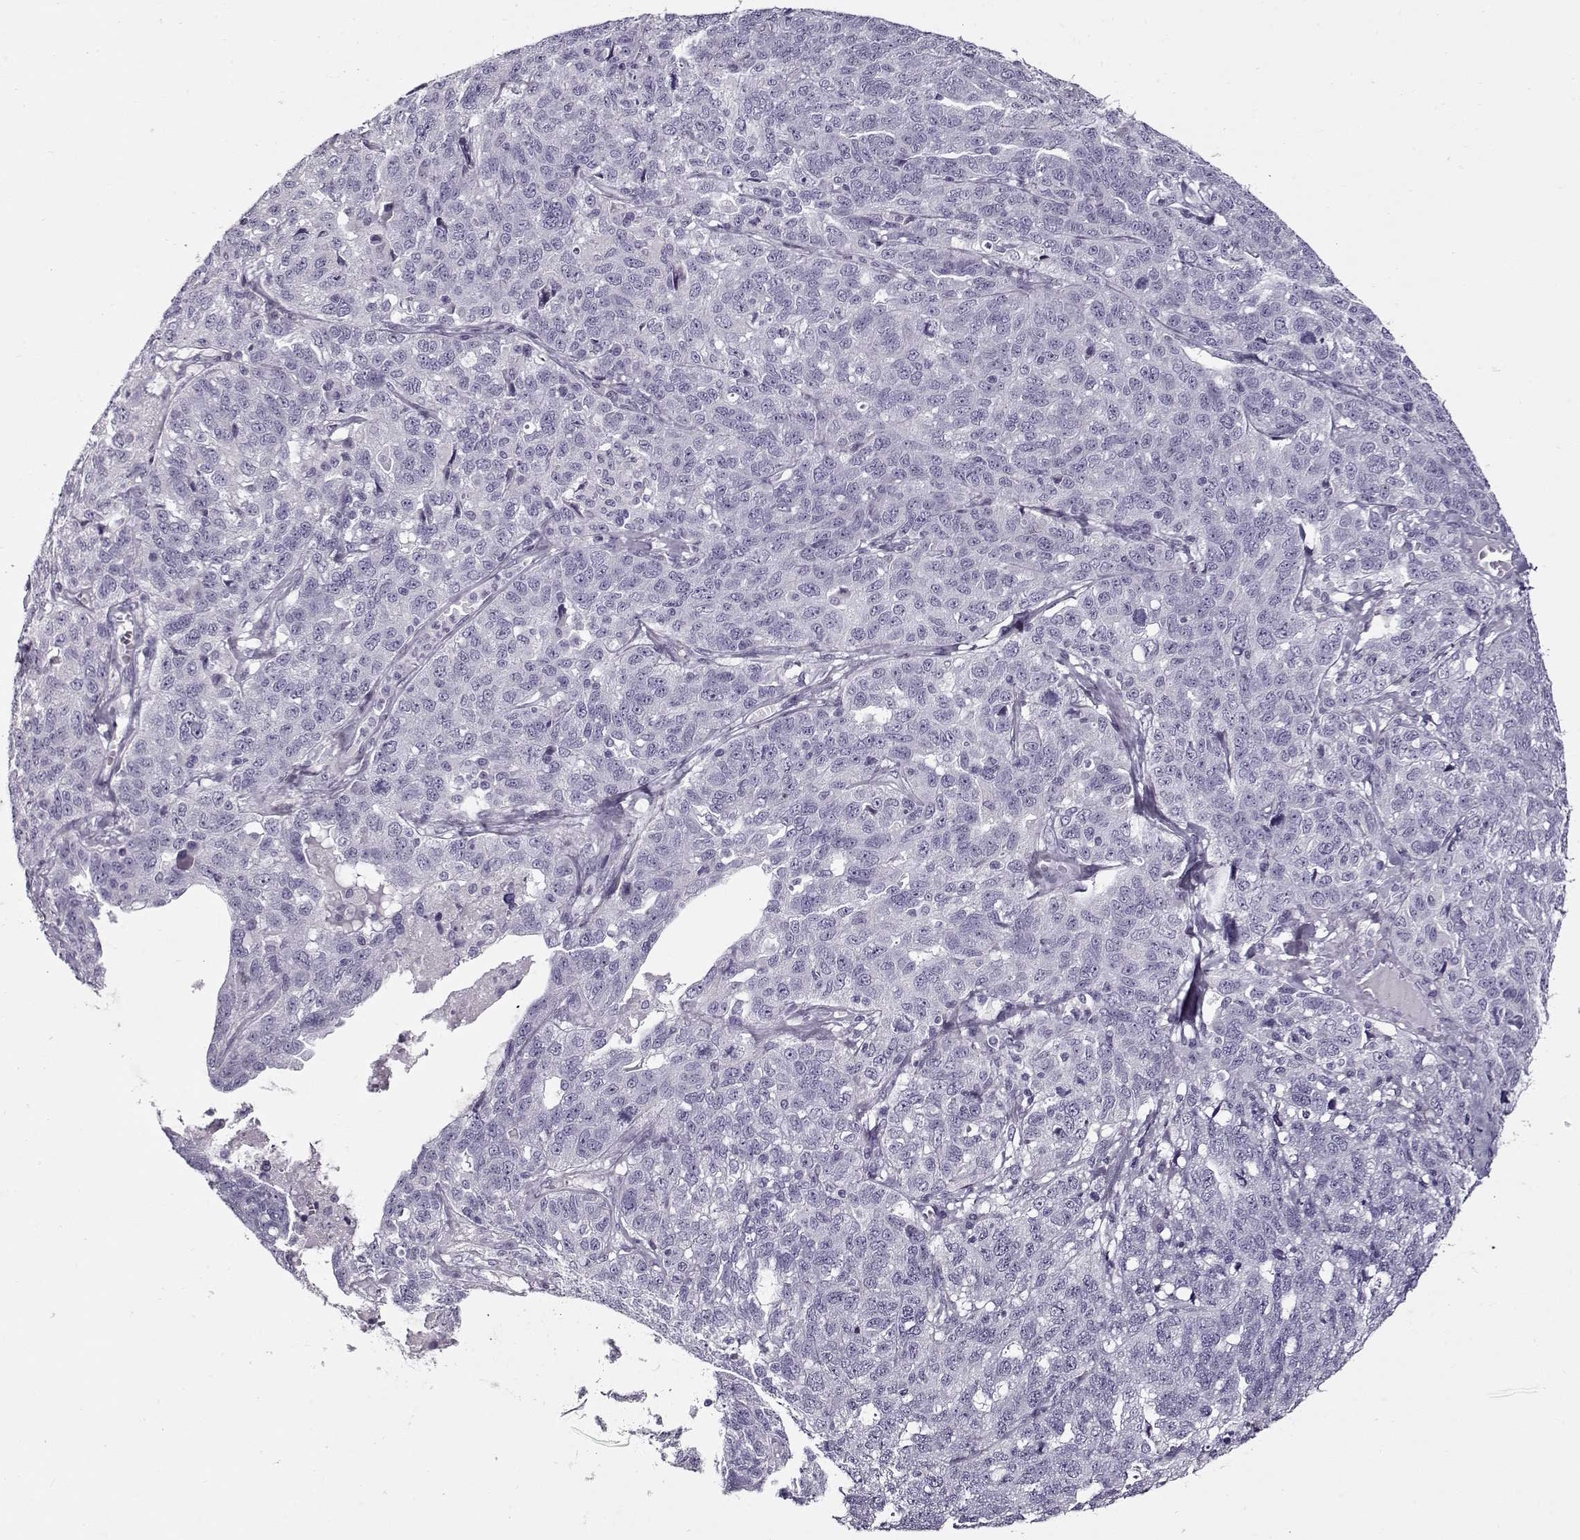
{"staining": {"intensity": "negative", "quantity": "none", "location": "none"}, "tissue": "ovarian cancer", "cell_type": "Tumor cells", "image_type": "cancer", "snomed": [{"axis": "morphology", "description": "Cystadenocarcinoma, serous, NOS"}, {"axis": "topography", "description": "Ovary"}], "caption": "An image of ovarian serous cystadenocarcinoma stained for a protein exhibits no brown staining in tumor cells.", "gene": "GAGE2A", "patient": {"sex": "female", "age": 71}}